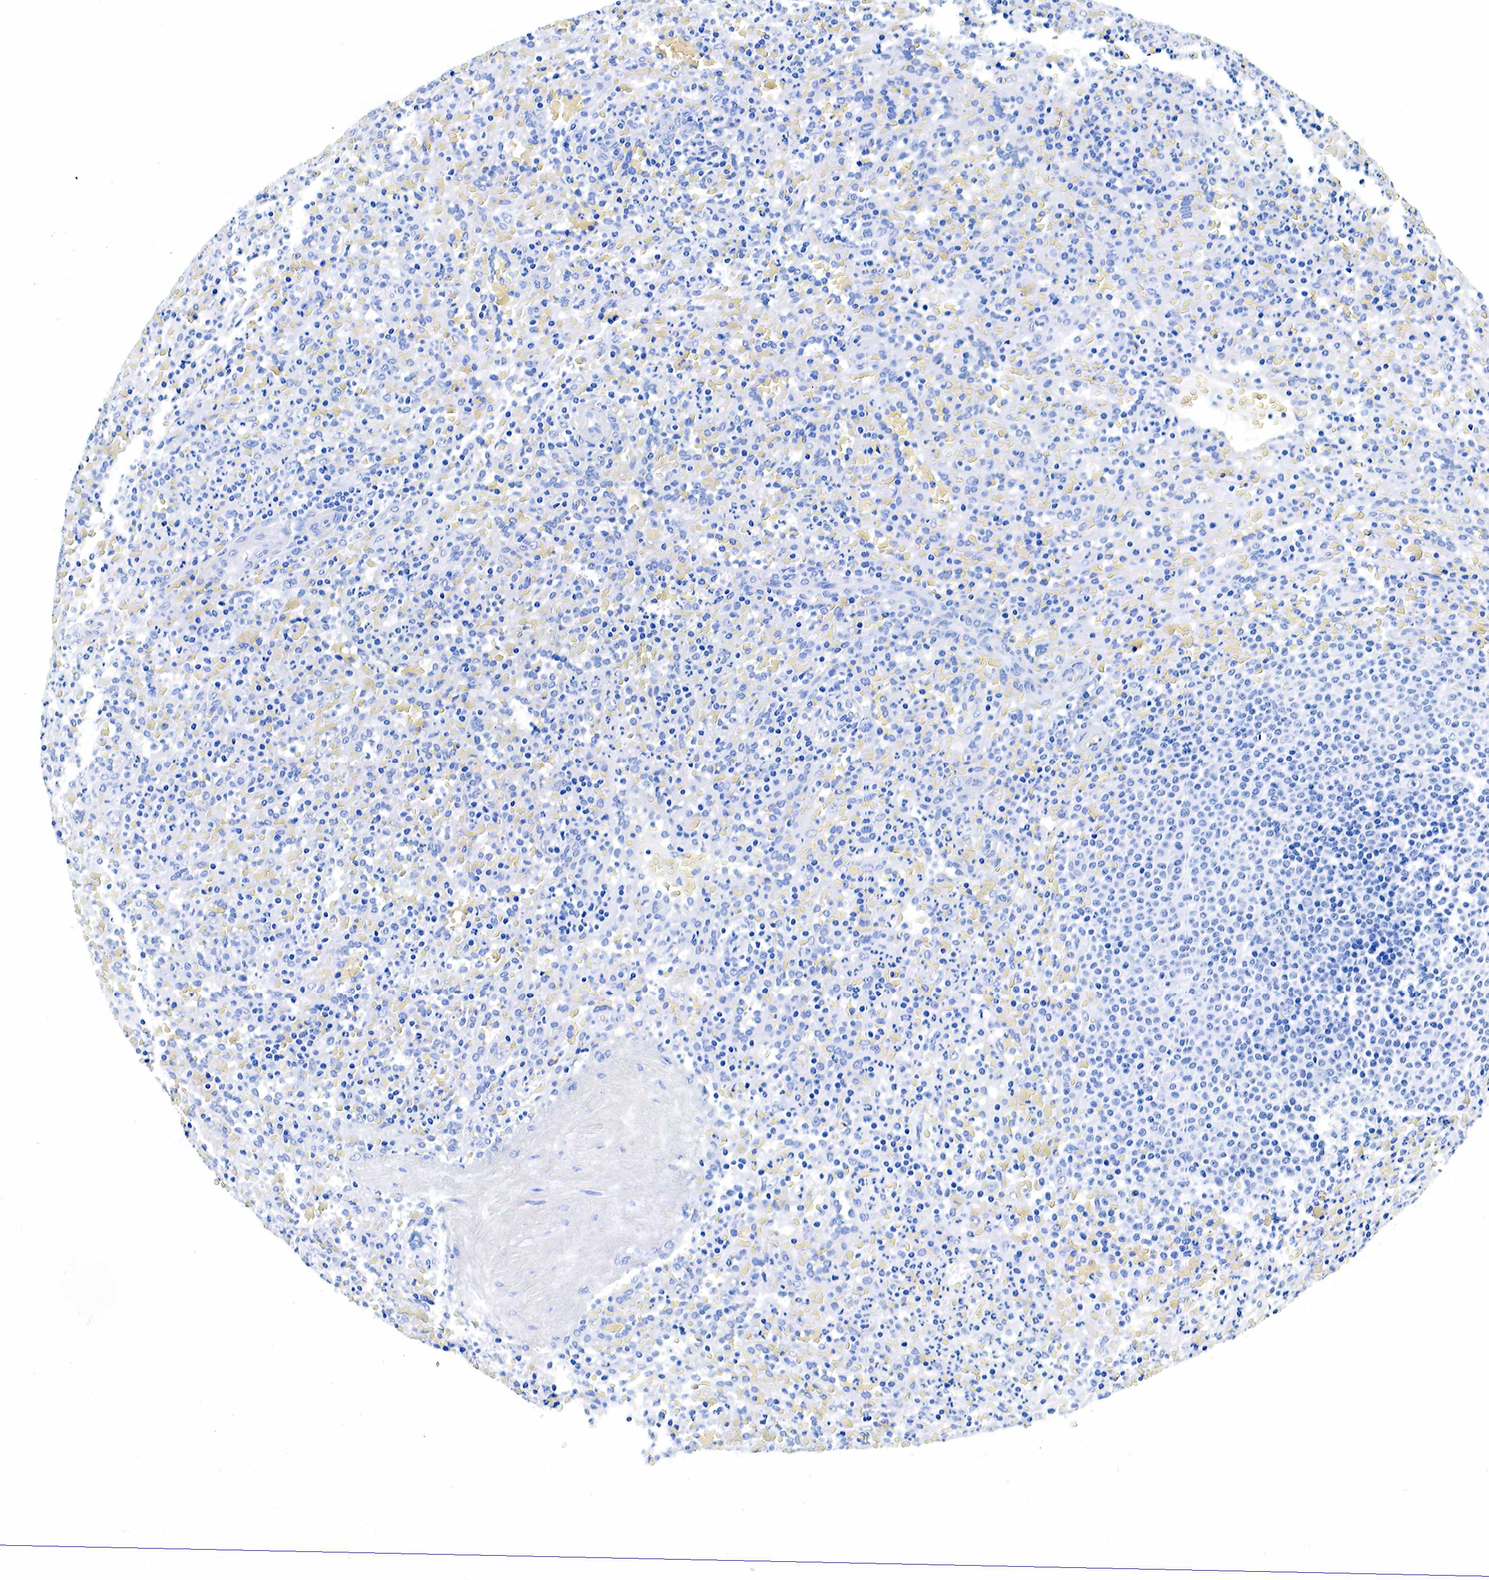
{"staining": {"intensity": "negative", "quantity": "none", "location": "none"}, "tissue": "spleen", "cell_type": "Cells in red pulp", "image_type": "normal", "snomed": [{"axis": "morphology", "description": "Normal tissue, NOS"}, {"axis": "topography", "description": "Spleen"}], "caption": "Cells in red pulp show no significant positivity in normal spleen. (Brightfield microscopy of DAB IHC at high magnification).", "gene": "GCG", "patient": {"sex": "female", "age": 21}}